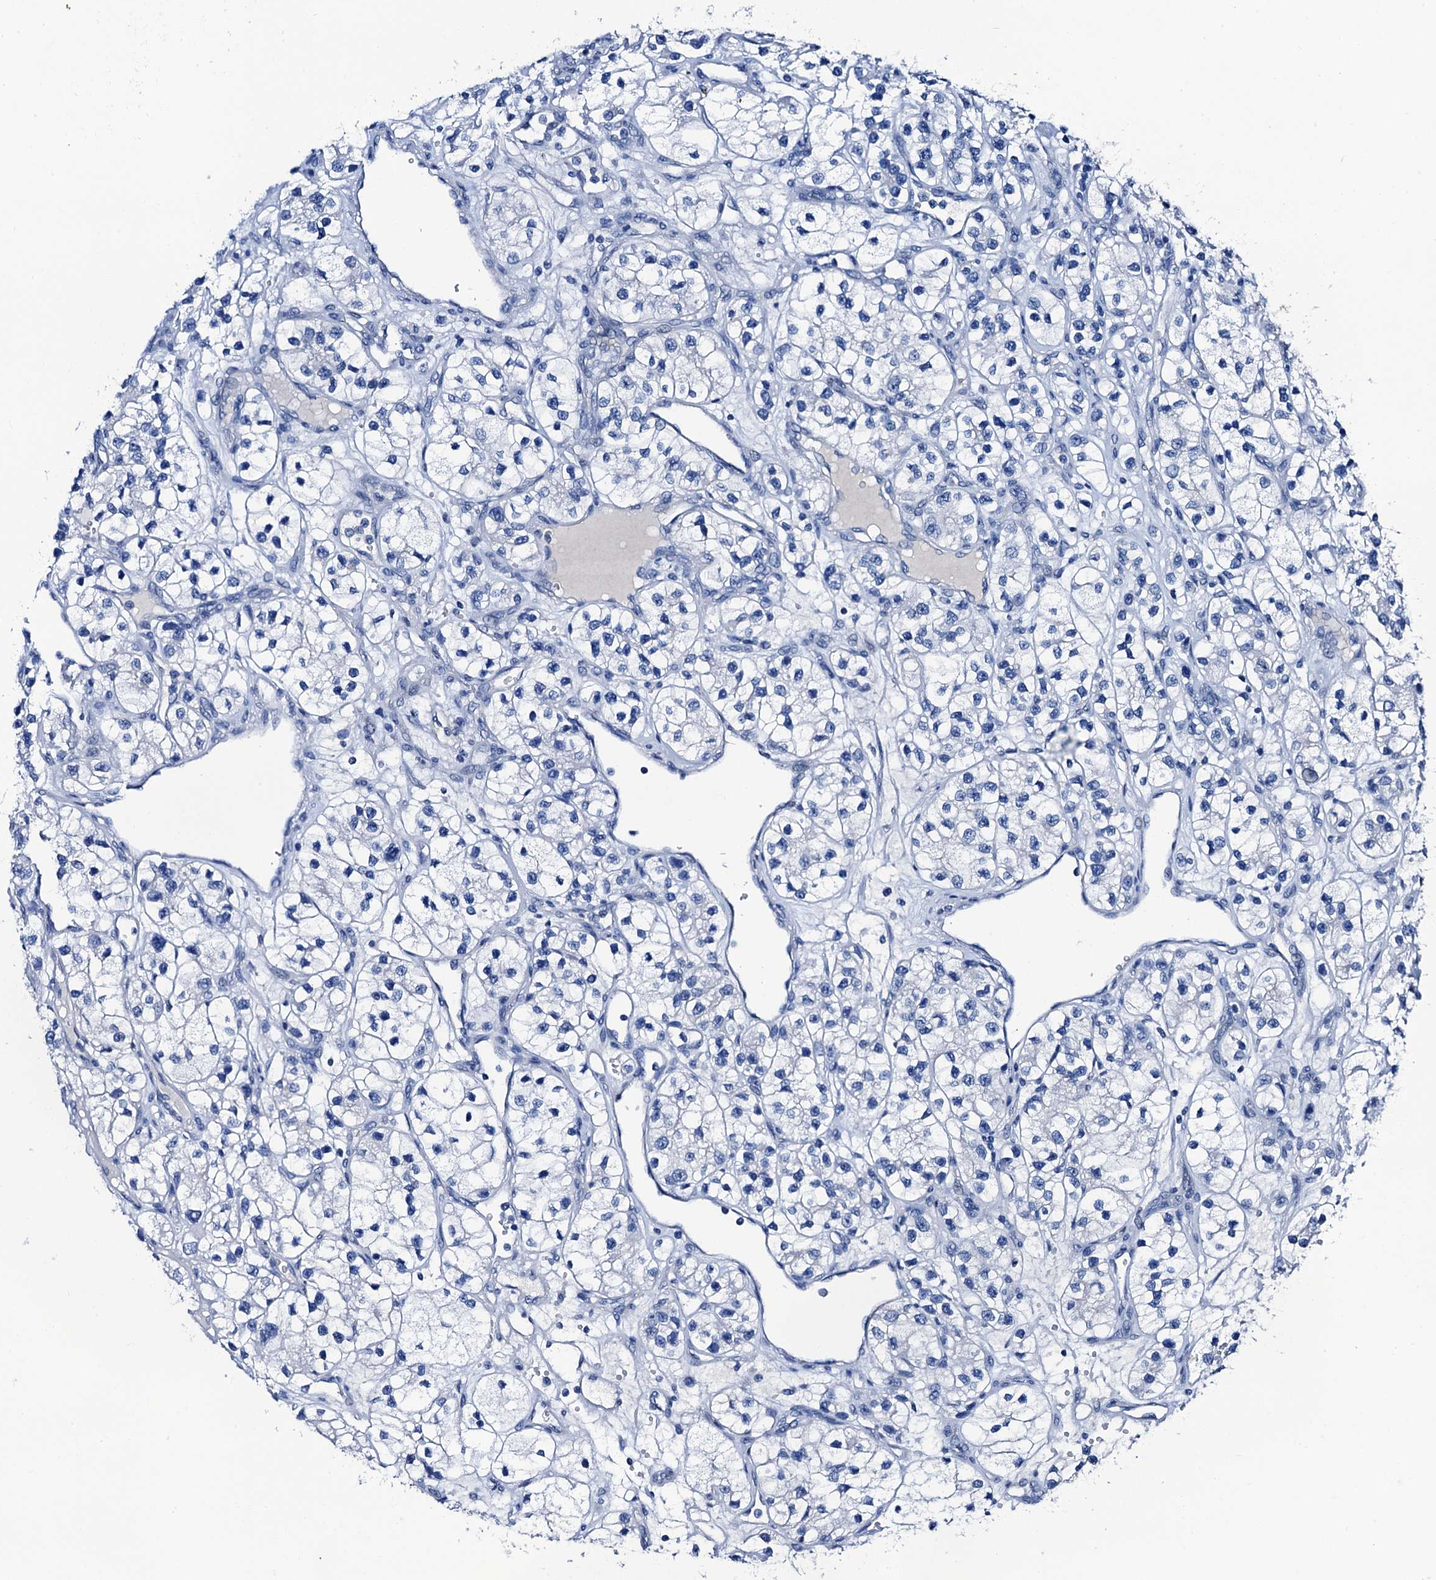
{"staining": {"intensity": "negative", "quantity": "none", "location": "none"}, "tissue": "renal cancer", "cell_type": "Tumor cells", "image_type": "cancer", "snomed": [{"axis": "morphology", "description": "Adenocarcinoma, NOS"}, {"axis": "topography", "description": "Kidney"}], "caption": "Micrograph shows no significant protein positivity in tumor cells of renal cancer (adenocarcinoma).", "gene": "LYPD3", "patient": {"sex": "female", "age": 57}}